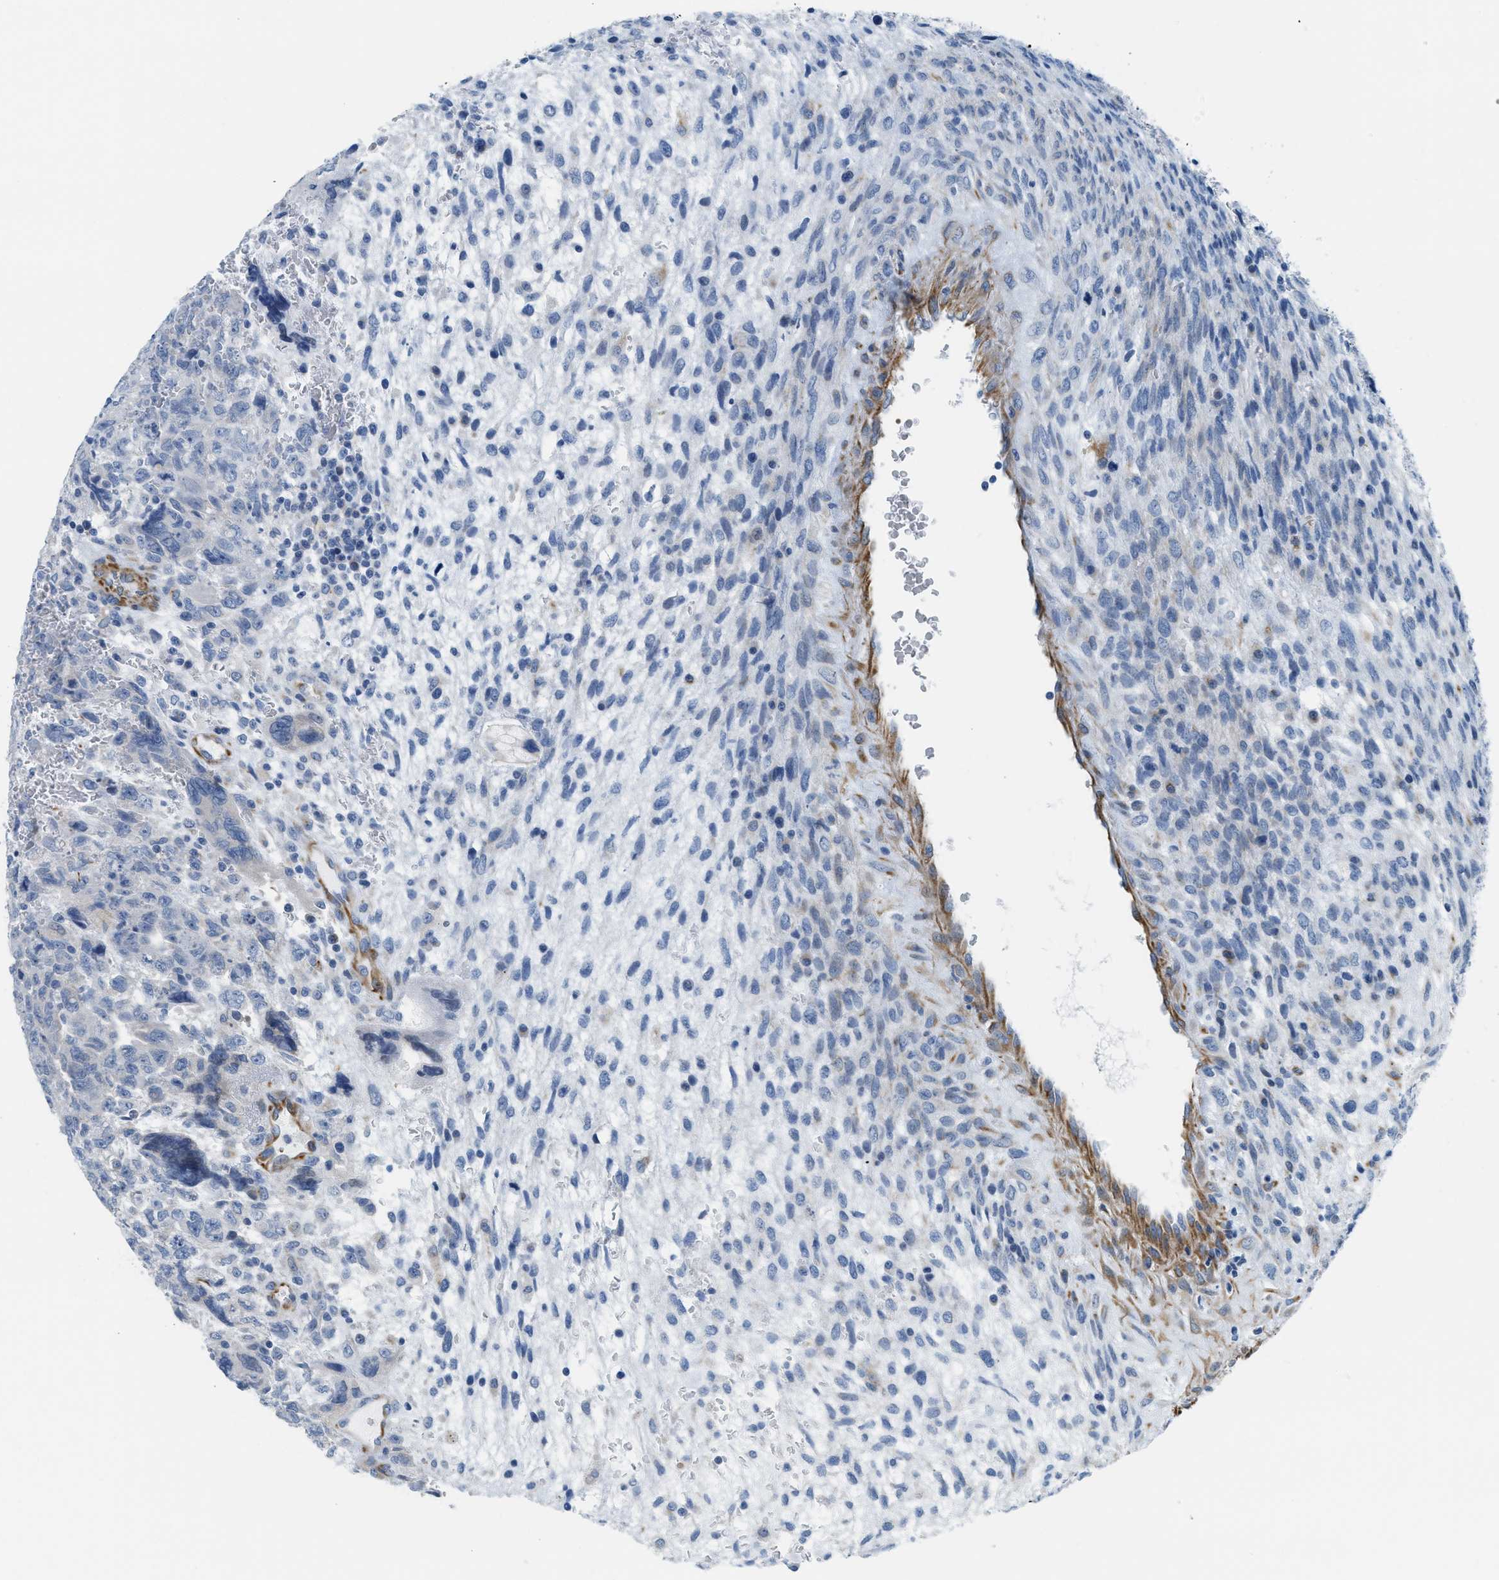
{"staining": {"intensity": "negative", "quantity": "none", "location": "none"}, "tissue": "testis cancer", "cell_type": "Tumor cells", "image_type": "cancer", "snomed": [{"axis": "morphology", "description": "Carcinoma, Embryonal, NOS"}, {"axis": "topography", "description": "Testis"}], "caption": "Tumor cells are negative for protein expression in human testis cancer (embryonal carcinoma). (Brightfield microscopy of DAB immunohistochemistry (IHC) at high magnification).", "gene": "SLC12A1", "patient": {"sex": "male", "age": 28}}